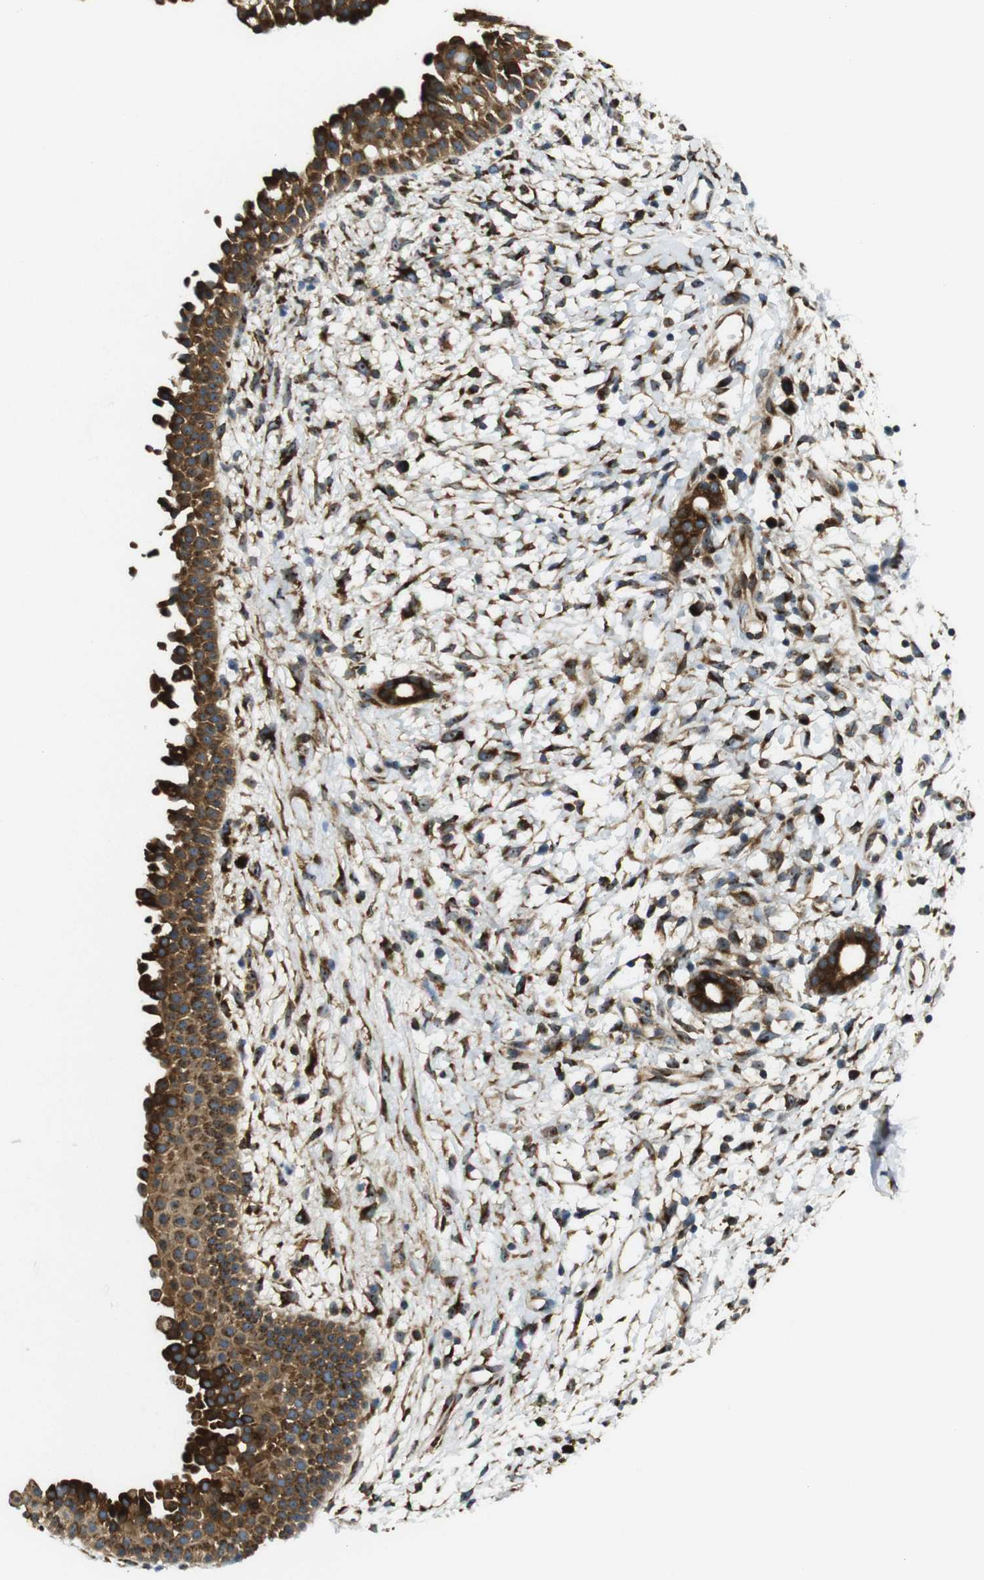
{"staining": {"intensity": "strong", "quantity": ">75%", "location": "cytoplasmic/membranous"}, "tissue": "nasopharynx", "cell_type": "Respiratory epithelial cells", "image_type": "normal", "snomed": [{"axis": "morphology", "description": "Normal tissue, NOS"}, {"axis": "topography", "description": "Nasopharynx"}], "caption": "Nasopharynx was stained to show a protein in brown. There is high levels of strong cytoplasmic/membranous expression in approximately >75% of respiratory epithelial cells. The protein of interest is shown in brown color, while the nuclei are stained blue.", "gene": "TMEM143", "patient": {"sex": "male", "age": 22}}